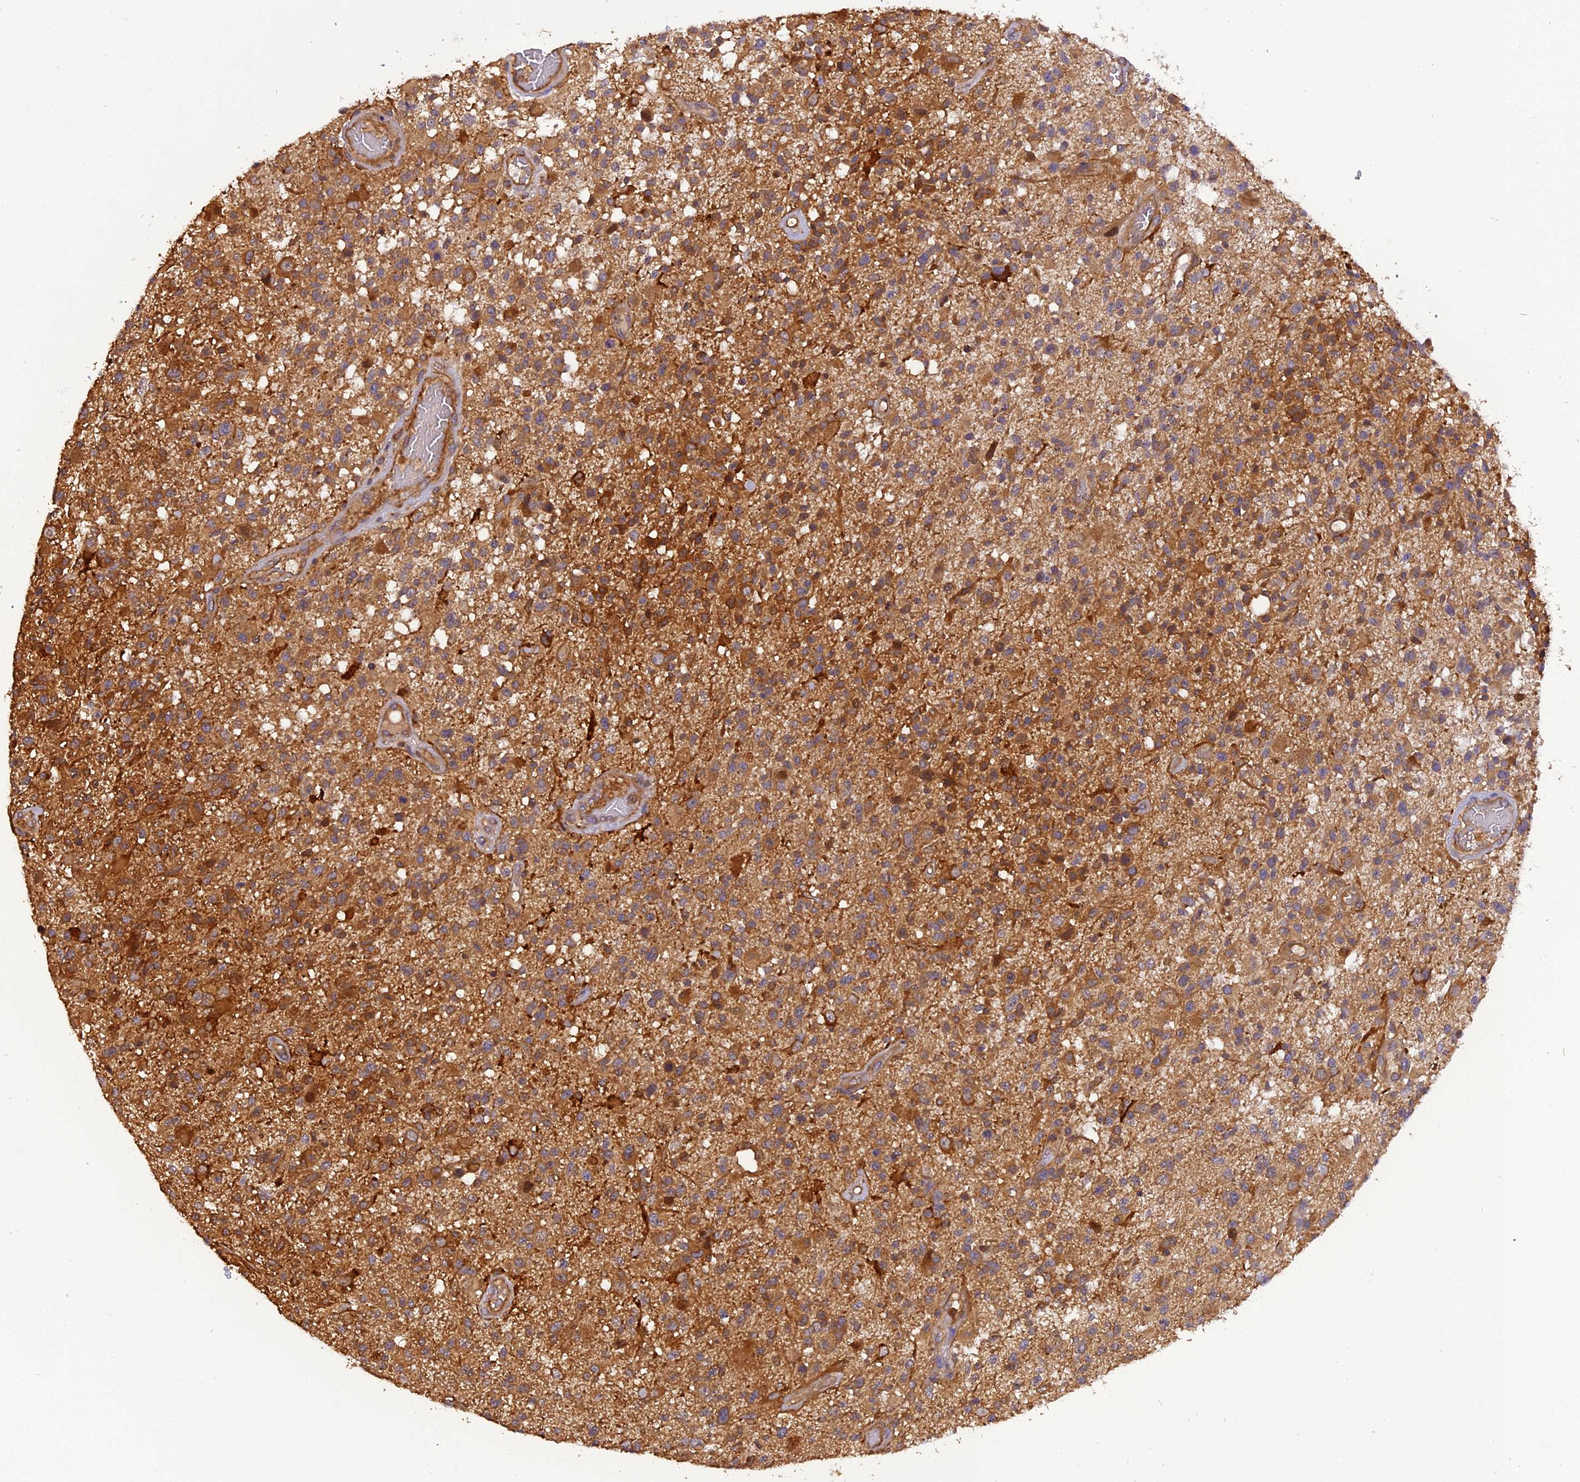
{"staining": {"intensity": "moderate", "quantity": ">75%", "location": "cytoplasmic/membranous"}, "tissue": "glioma", "cell_type": "Tumor cells", "image_type": "cancer", "snomed": [{"axis": "morphology", "description": "Glioma, malignant, High grade"}, {"axis": "morphology", "description": "Glioblastoma, NOS"}, {"axis": "topography", "description": "Brain"}], "caption": "This micrograph shows immunohistochemistry (IHC) staining of glioma, with medium moderate cytoplasmic/membranous staining in approximately >75% of tumor cells.", "gene": "STOML1", "patient": {"sex": "male", "age": 60}}